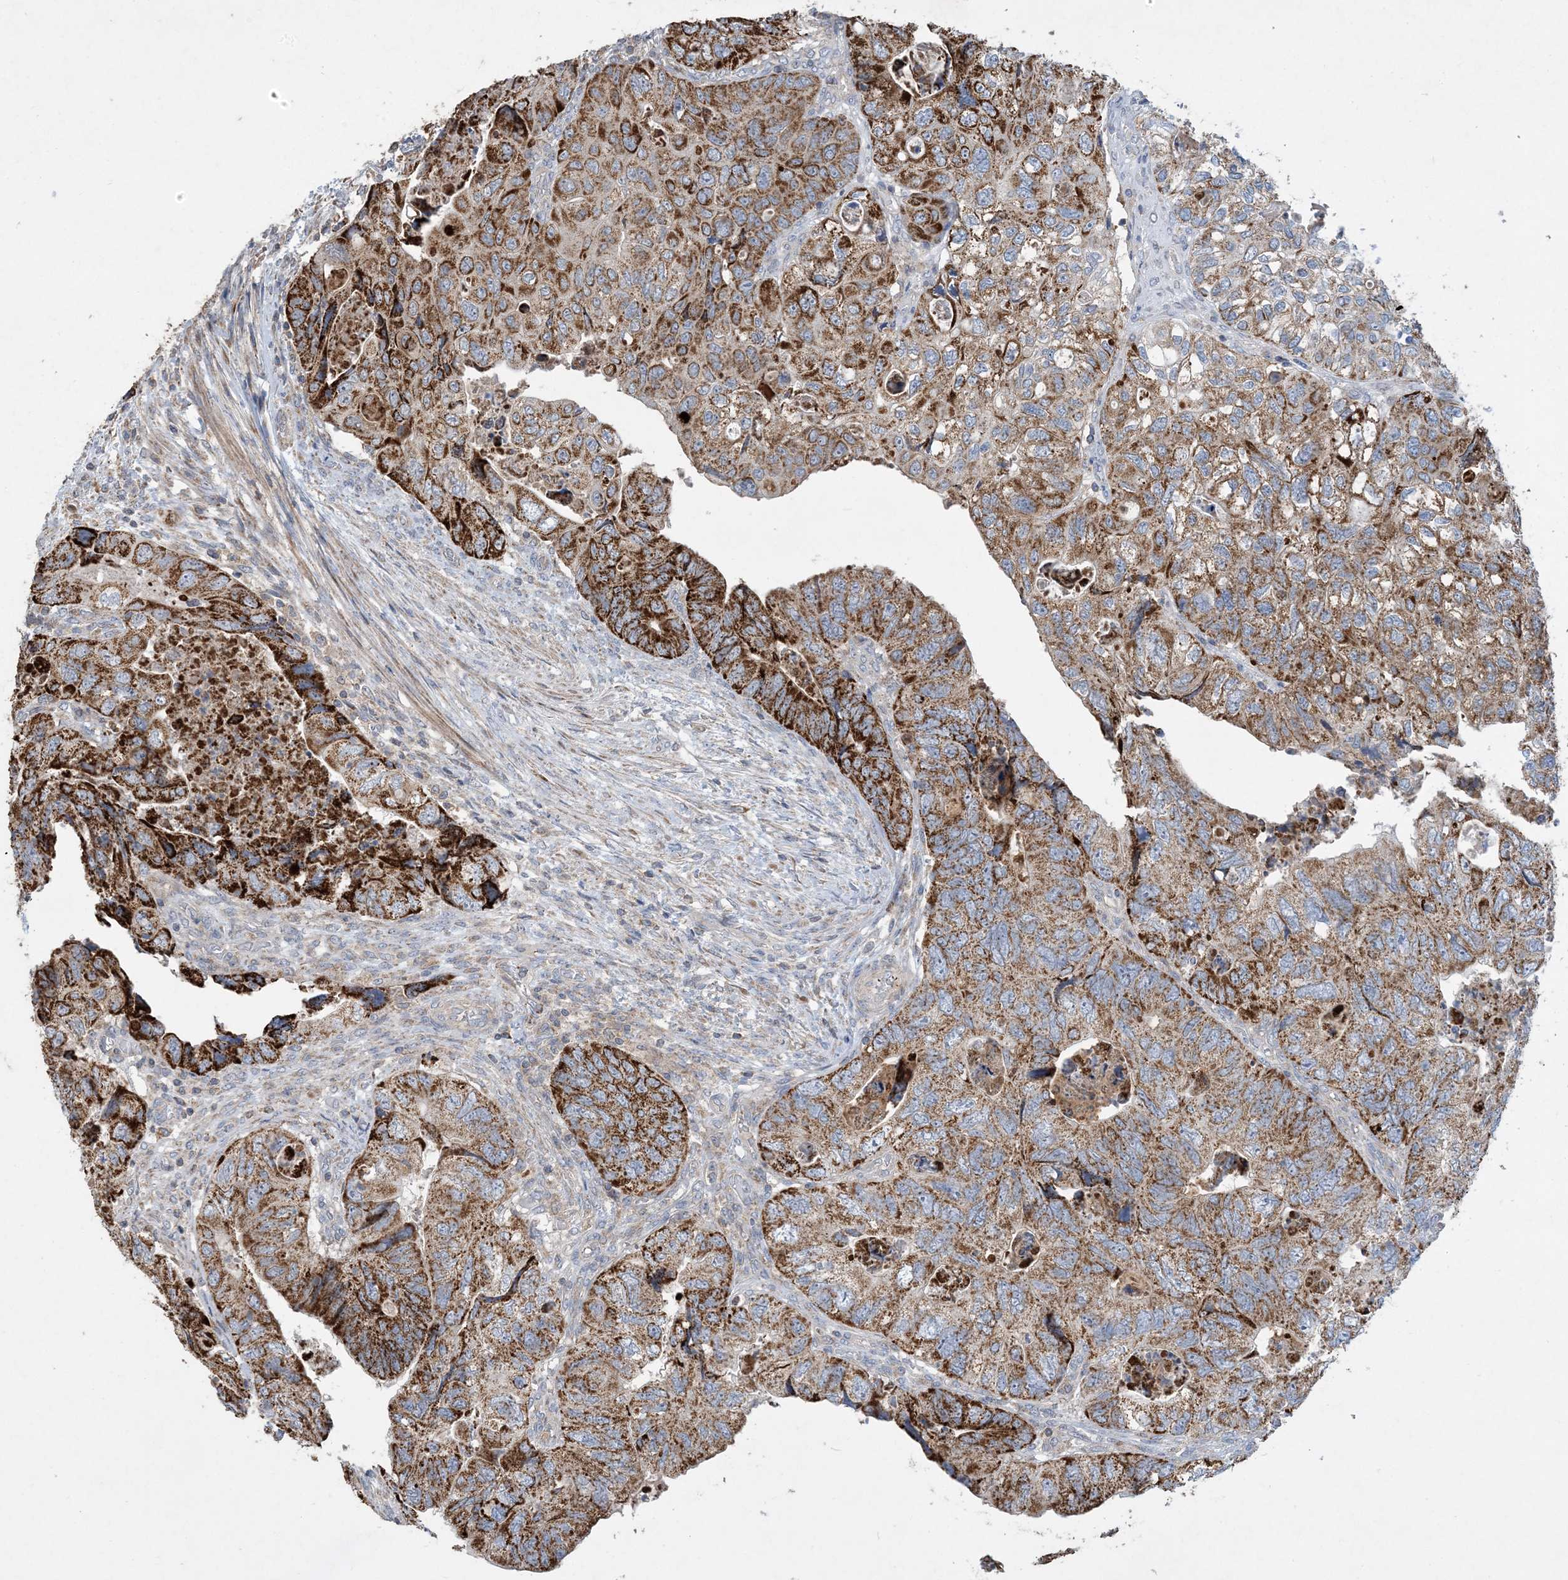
{"staining": {"intensity": "strong", "quantity": ">75%", "location": "cytoplasmic/membranous"}, "tissue": "colorectal cancer", "cell_type": "Tumor cells", "image_type": "cancer", "snomed": [{"axis": "morphology", "description": "Adenocarcinoma, NOS"}, {"axis": "topography", "description": "Rectum"}], "caption": "A histopathology image of colorectal adenocarcinoma stained for a protein demonstrates strong cytoplasmic/membranous brown staining in tumor cells. Ihc stains the protein in brown and the nuclei are stained blue.", "gene": "ECHDC1", "patient": {"sex": "male", "age": 63}}